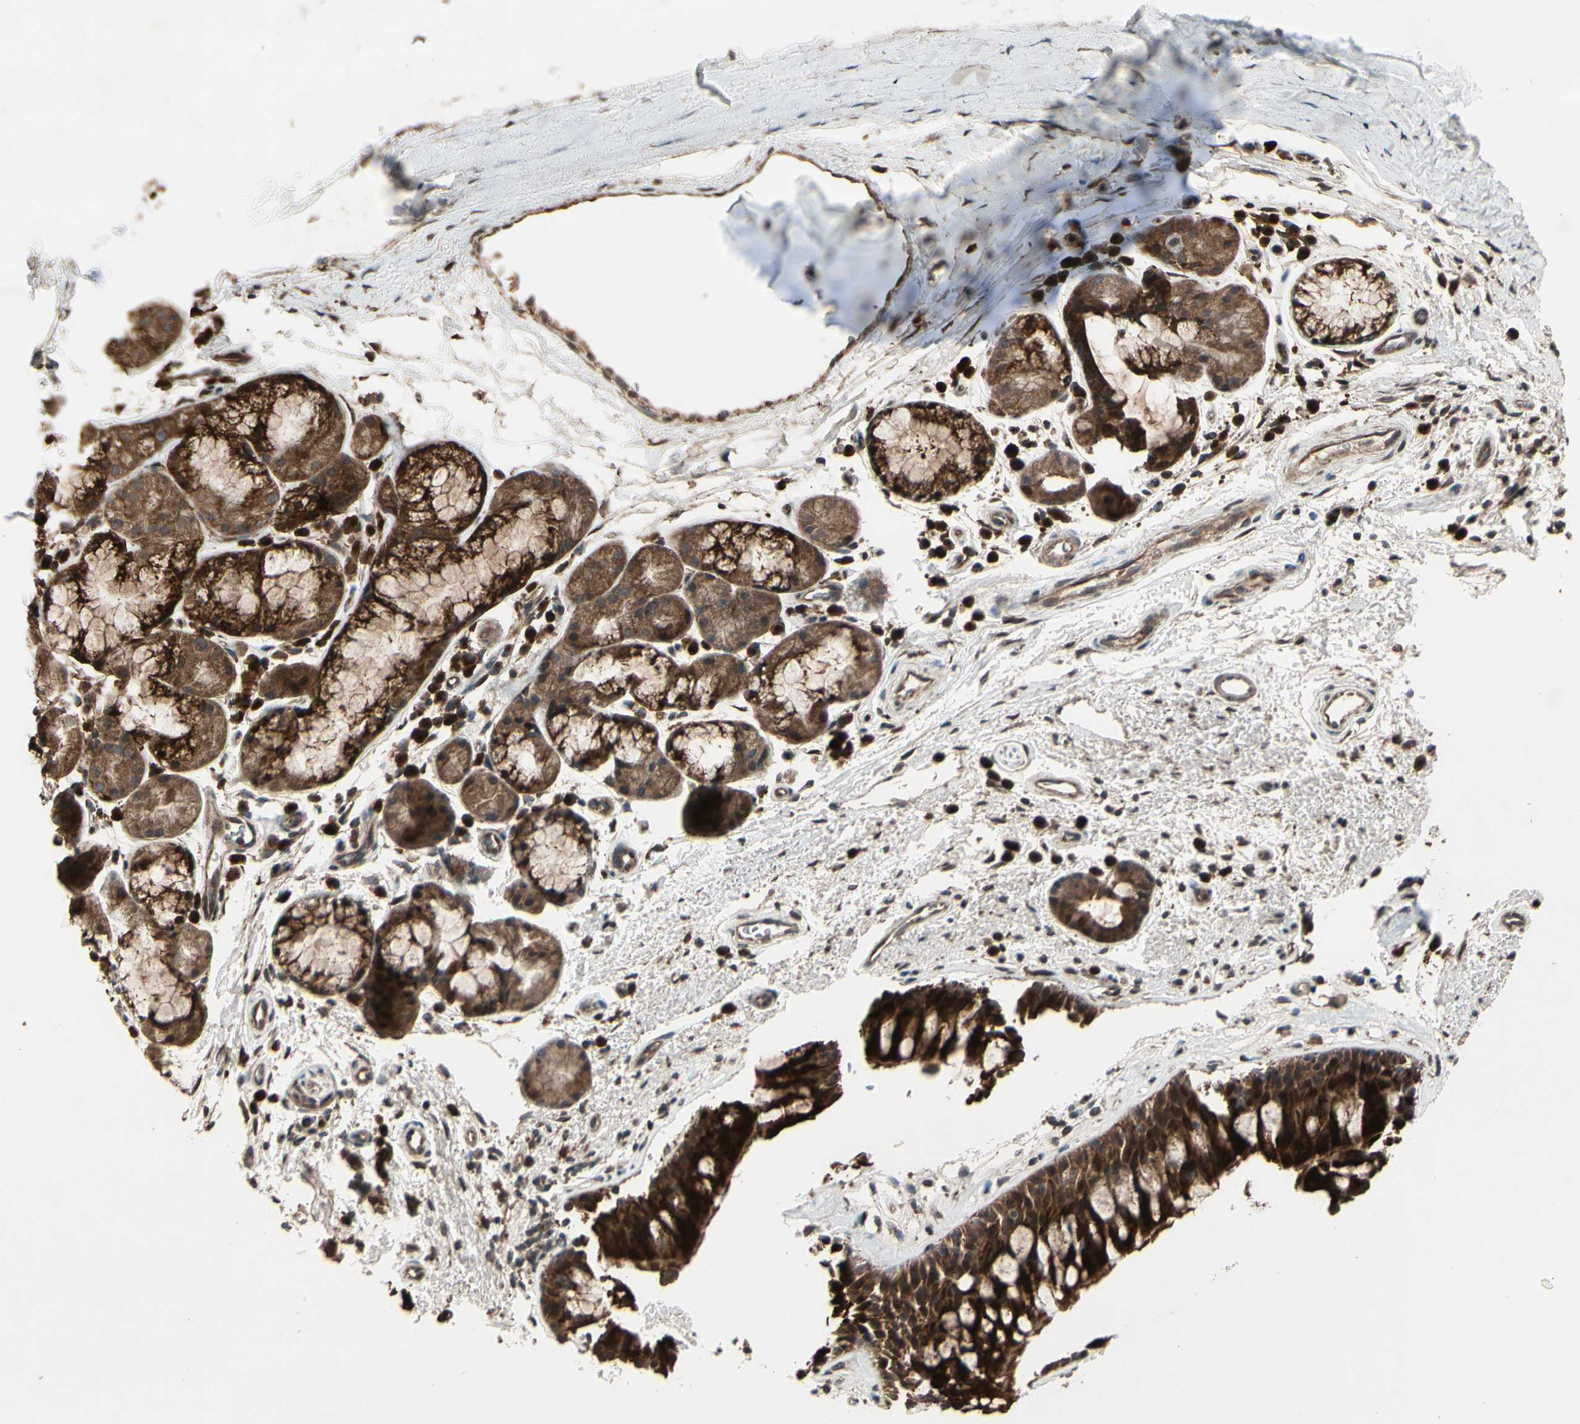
{"staining": {"intensity": "strong", "quantity": "25%-75%", "location": "cytoplasmic/membranous"}, "tissue": "bronchus", "cell_type": "Respiratory epithelial cells", "image_type": "normal", "snomed": [{"axis": "morphology", "description": "Normal tissue, NOS"}, {"axis": "topography", "description": "Bronchus"}], "caption": "This is a micrograph of immunohistochemistry (IHC) staining of normal bronchus, which shows strong expression in the cytoplasmic/membranous of respiratory epithelial cells.", "gene": "CSF1R", "patient": {"sex": "female", "age": 54}}